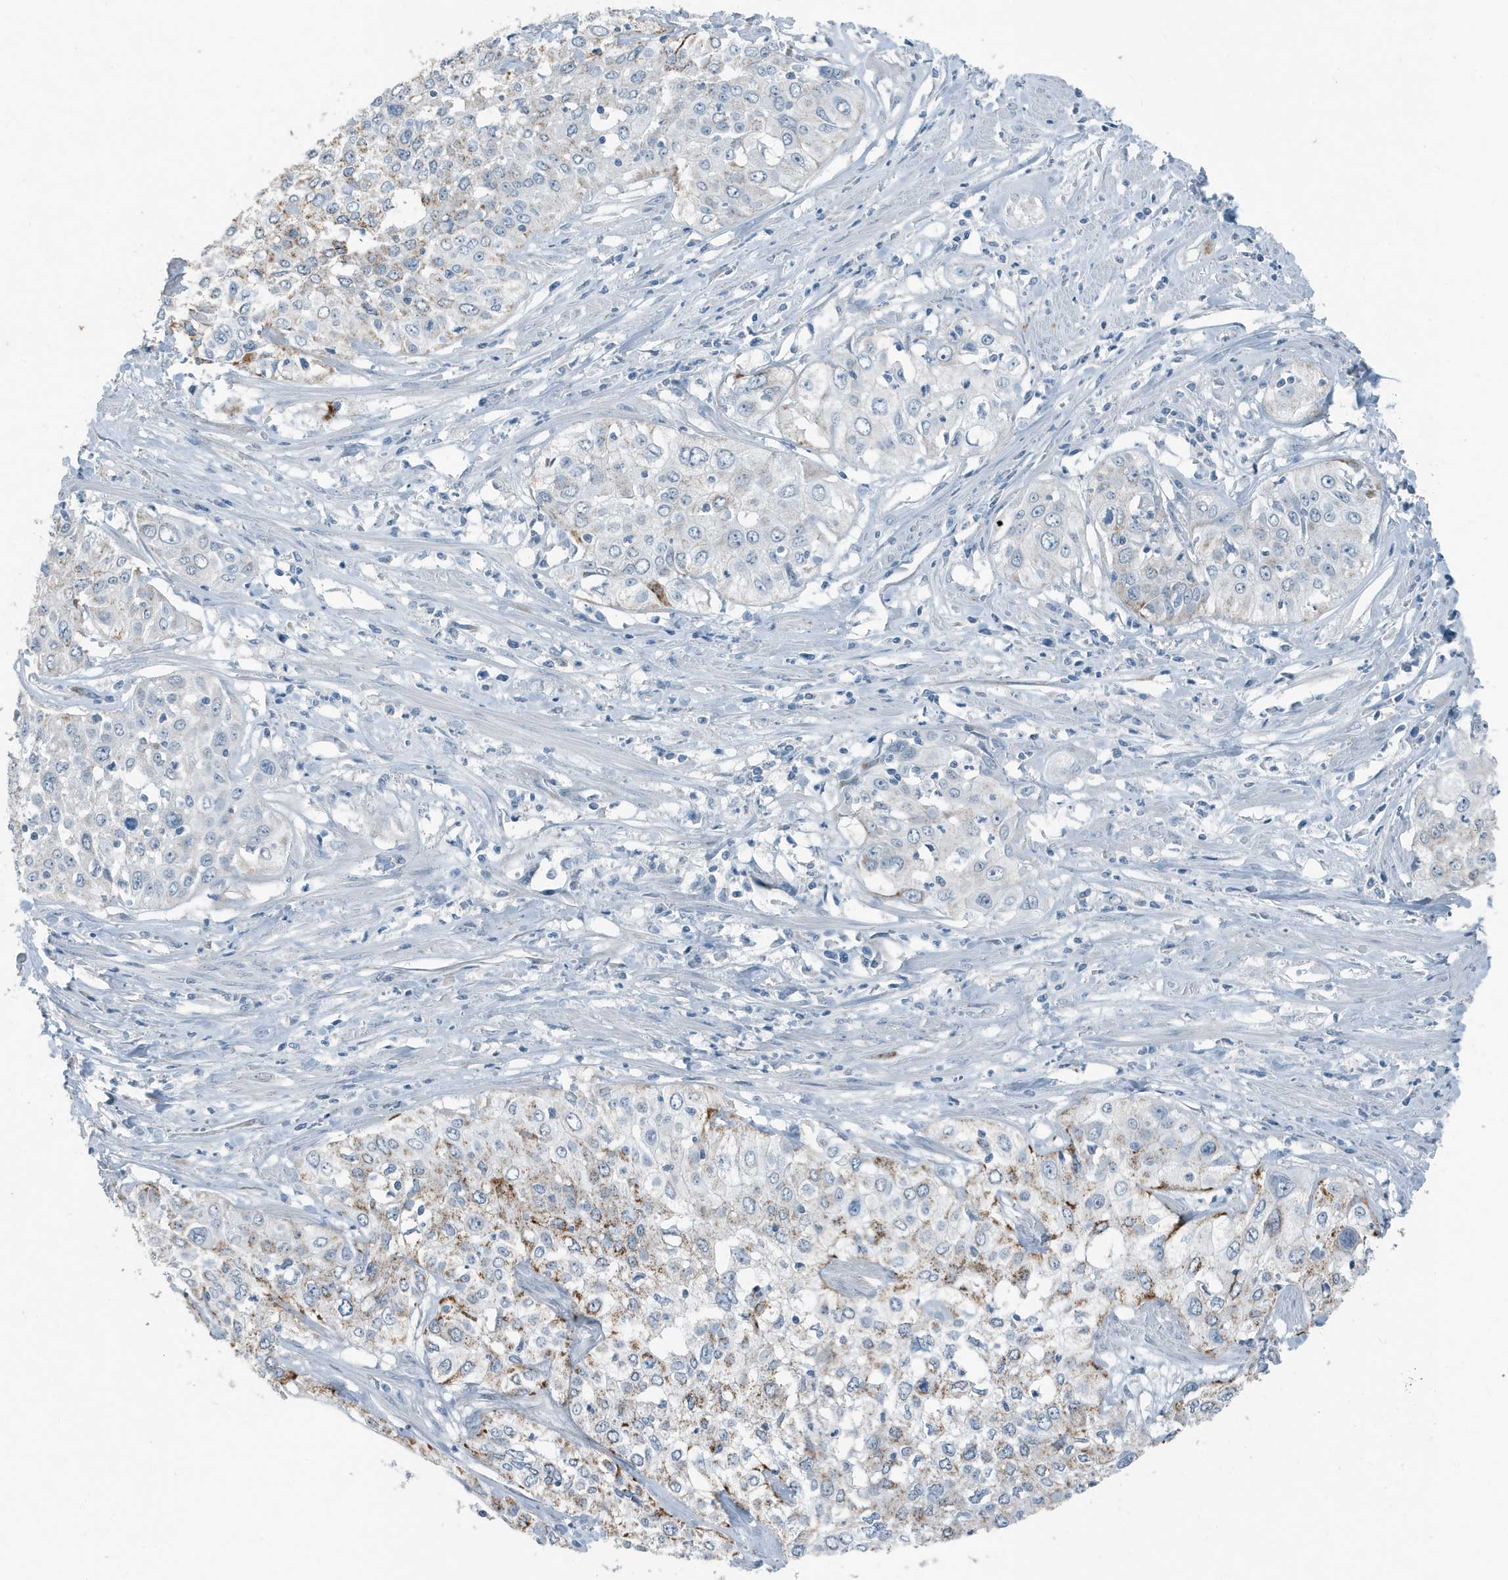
{"staining": {"intensity": "moderate", "quantity": "<25%", "location": "cytoplasmic/membranous"}, "tissue": "cervical cancer", "cell_type": "Tumor cells", "image_type": "cancer", "snomed": [{"axis": "morphology", "description": "Squamous cell carcinoma, NOS"}, {"axis": "topography", "description": "Cervix"}], "caption": "Immunohistochemistry (IHC) of cervical cancer reveals low levels of moderate cytoplasmic/membranous staining in approximately <25% of tumor cells.", "gene": "FAM162A", "patient": {"sex": "female", "age": 31}}